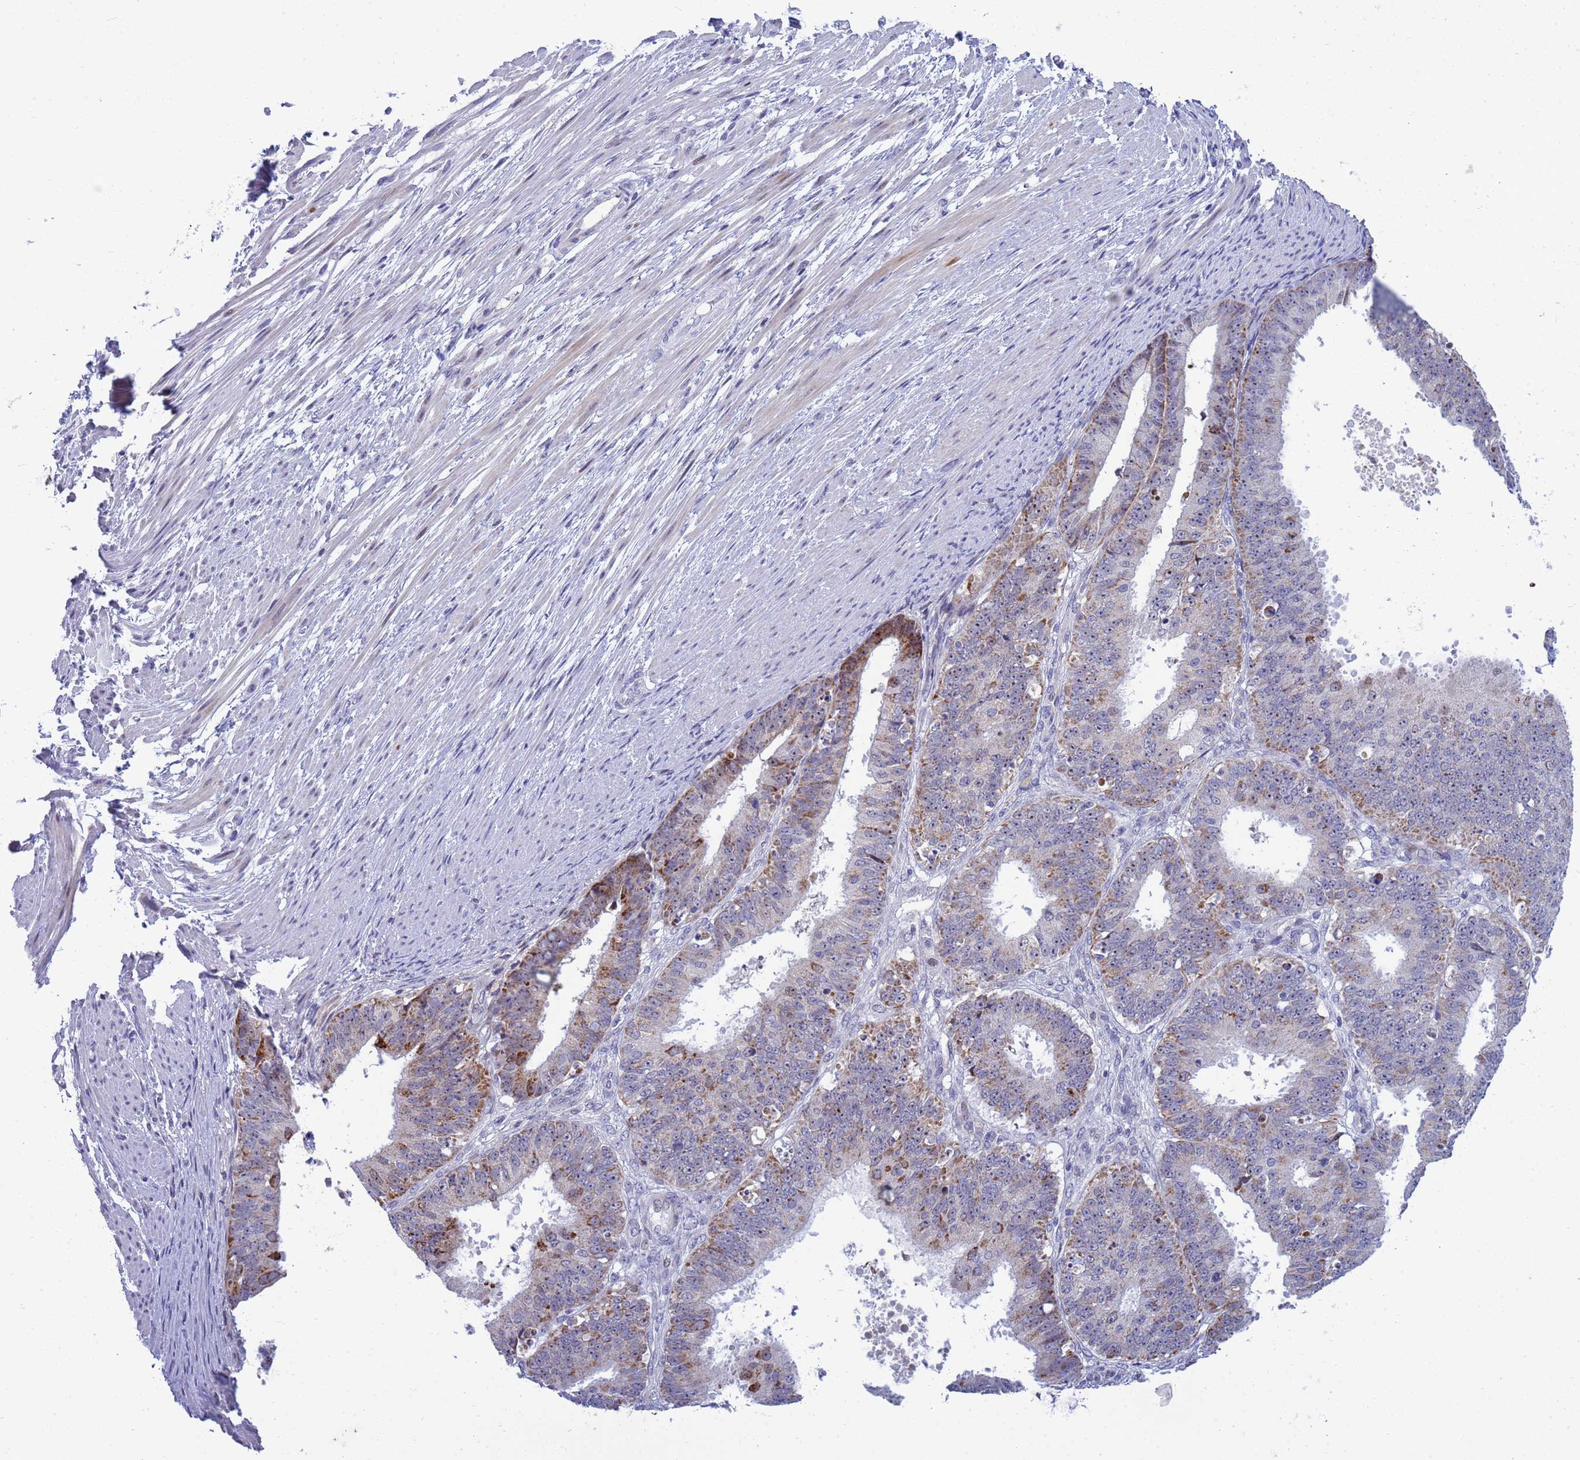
{"staining": {"intensity": "moderate", "quantity": "<25%", "location": "cytoplasmic/membranous"}, "tissue": "ovarian cancer", "cell_type": "Tumor cells", "image_type": "cancer", "snomed": [{"axis": "morphology", "description": "Carcinoma, endometroid"}, {"axis": "topography", "description": "Appendix"}, {"axis": "topography", "description": "Ovary"}], "caption": "Protein positivity by immunohistochemistry (IHC) reveals moderate cytoplasmic/membranous positivity in about <25% of tumor cells in ovarian cancer.", "gene": "LRATD1", "patient": {"sex": "female", "age": 42}}